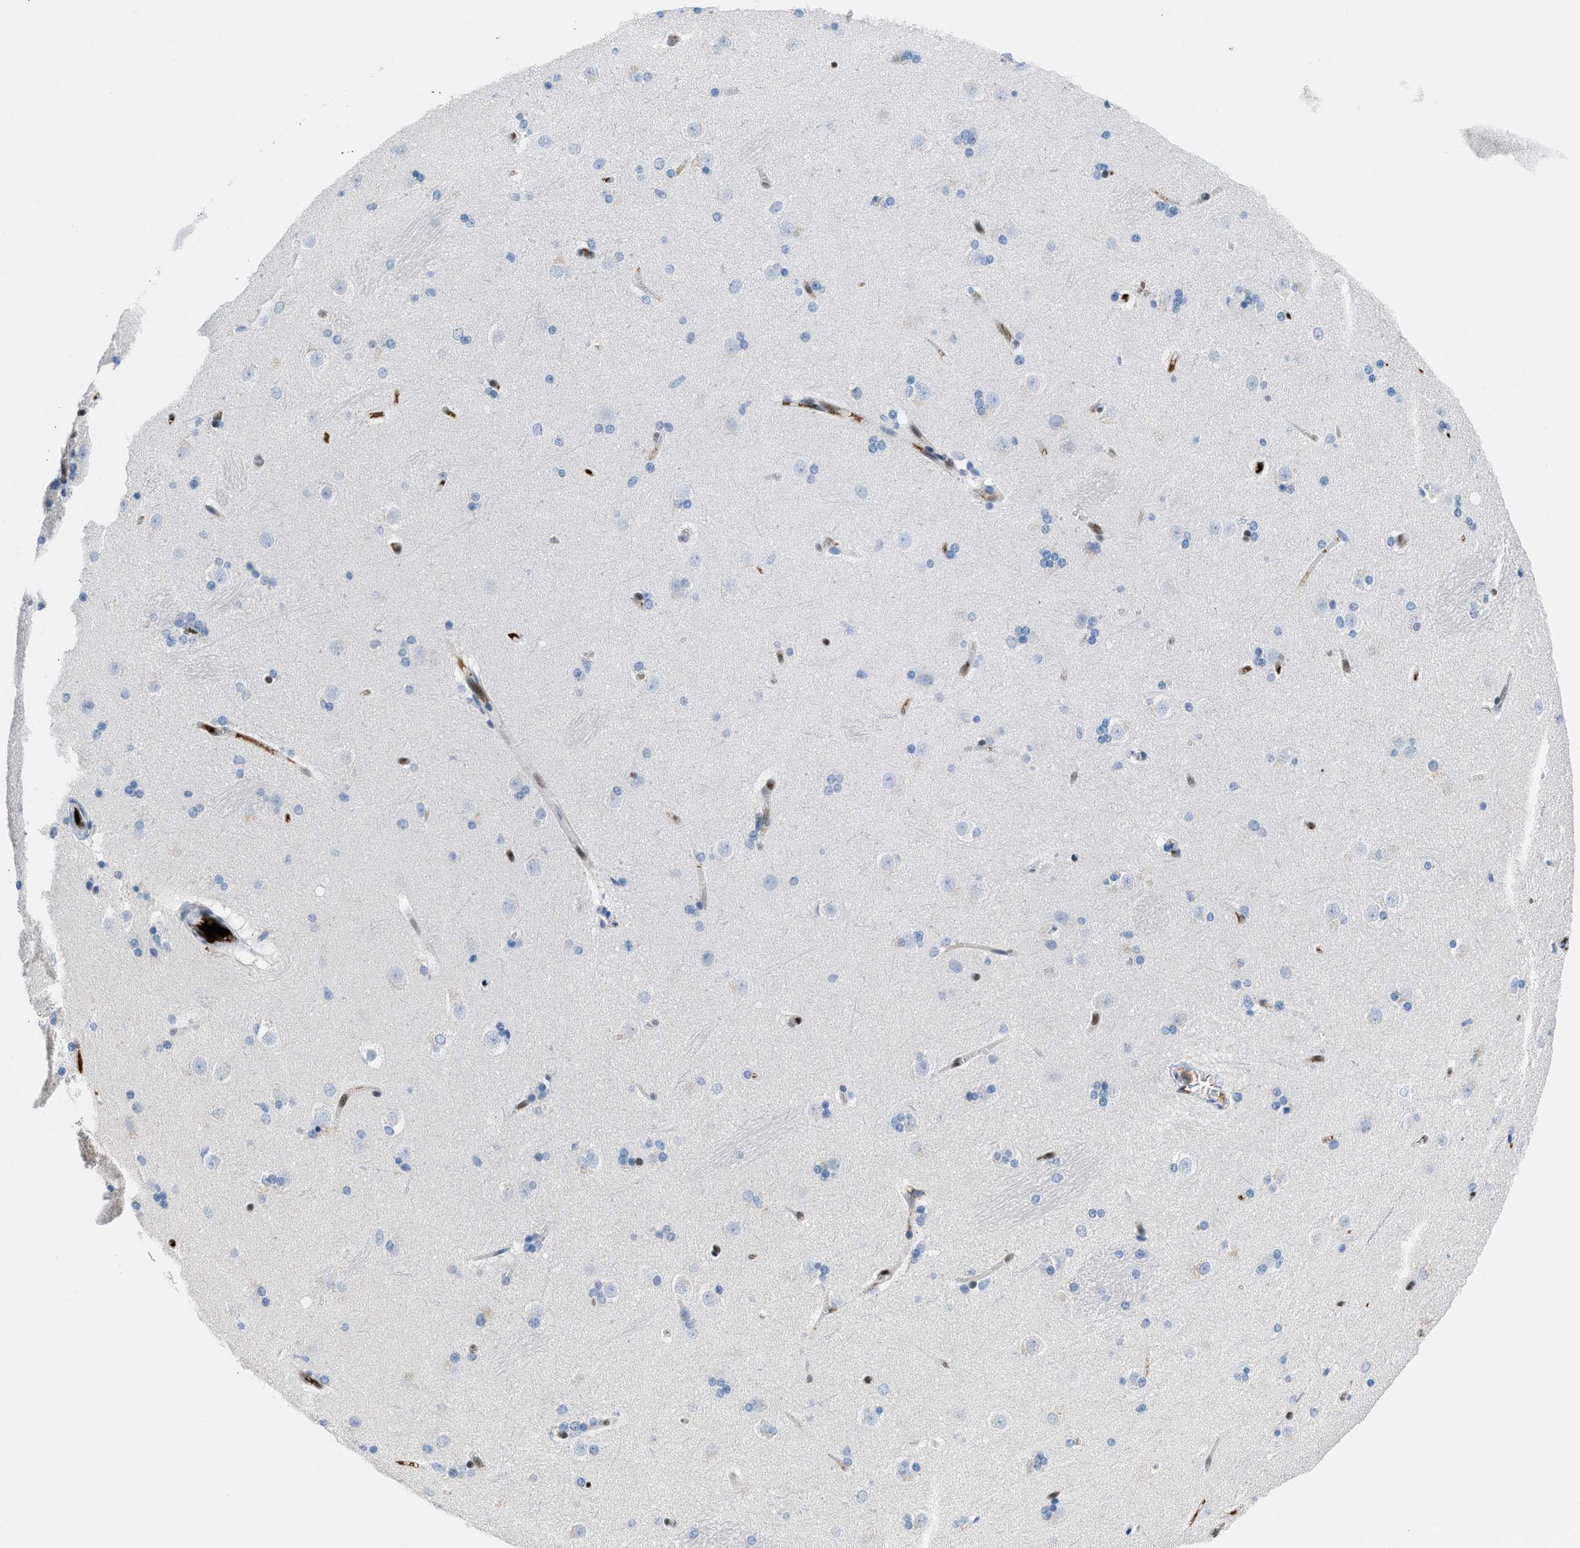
{"staining": {"intensity": "negative", "quantity": "none", "location": "none"}, "tissue": "caudate", "cell_type": "Glial cells", "image_type": "normal", "snomed": [{"axis": "morphology", "description": "Normal tissue, NOS"}, {"axis": "topography", "description": "Lateral ventricle wall"}], "caption": "This is an immunohistochemistry histopathology image of normal human caudate. There is no positivity in glial cells.", "gene": "LEF1", "patient": {"sex": "female", "age": 19}}